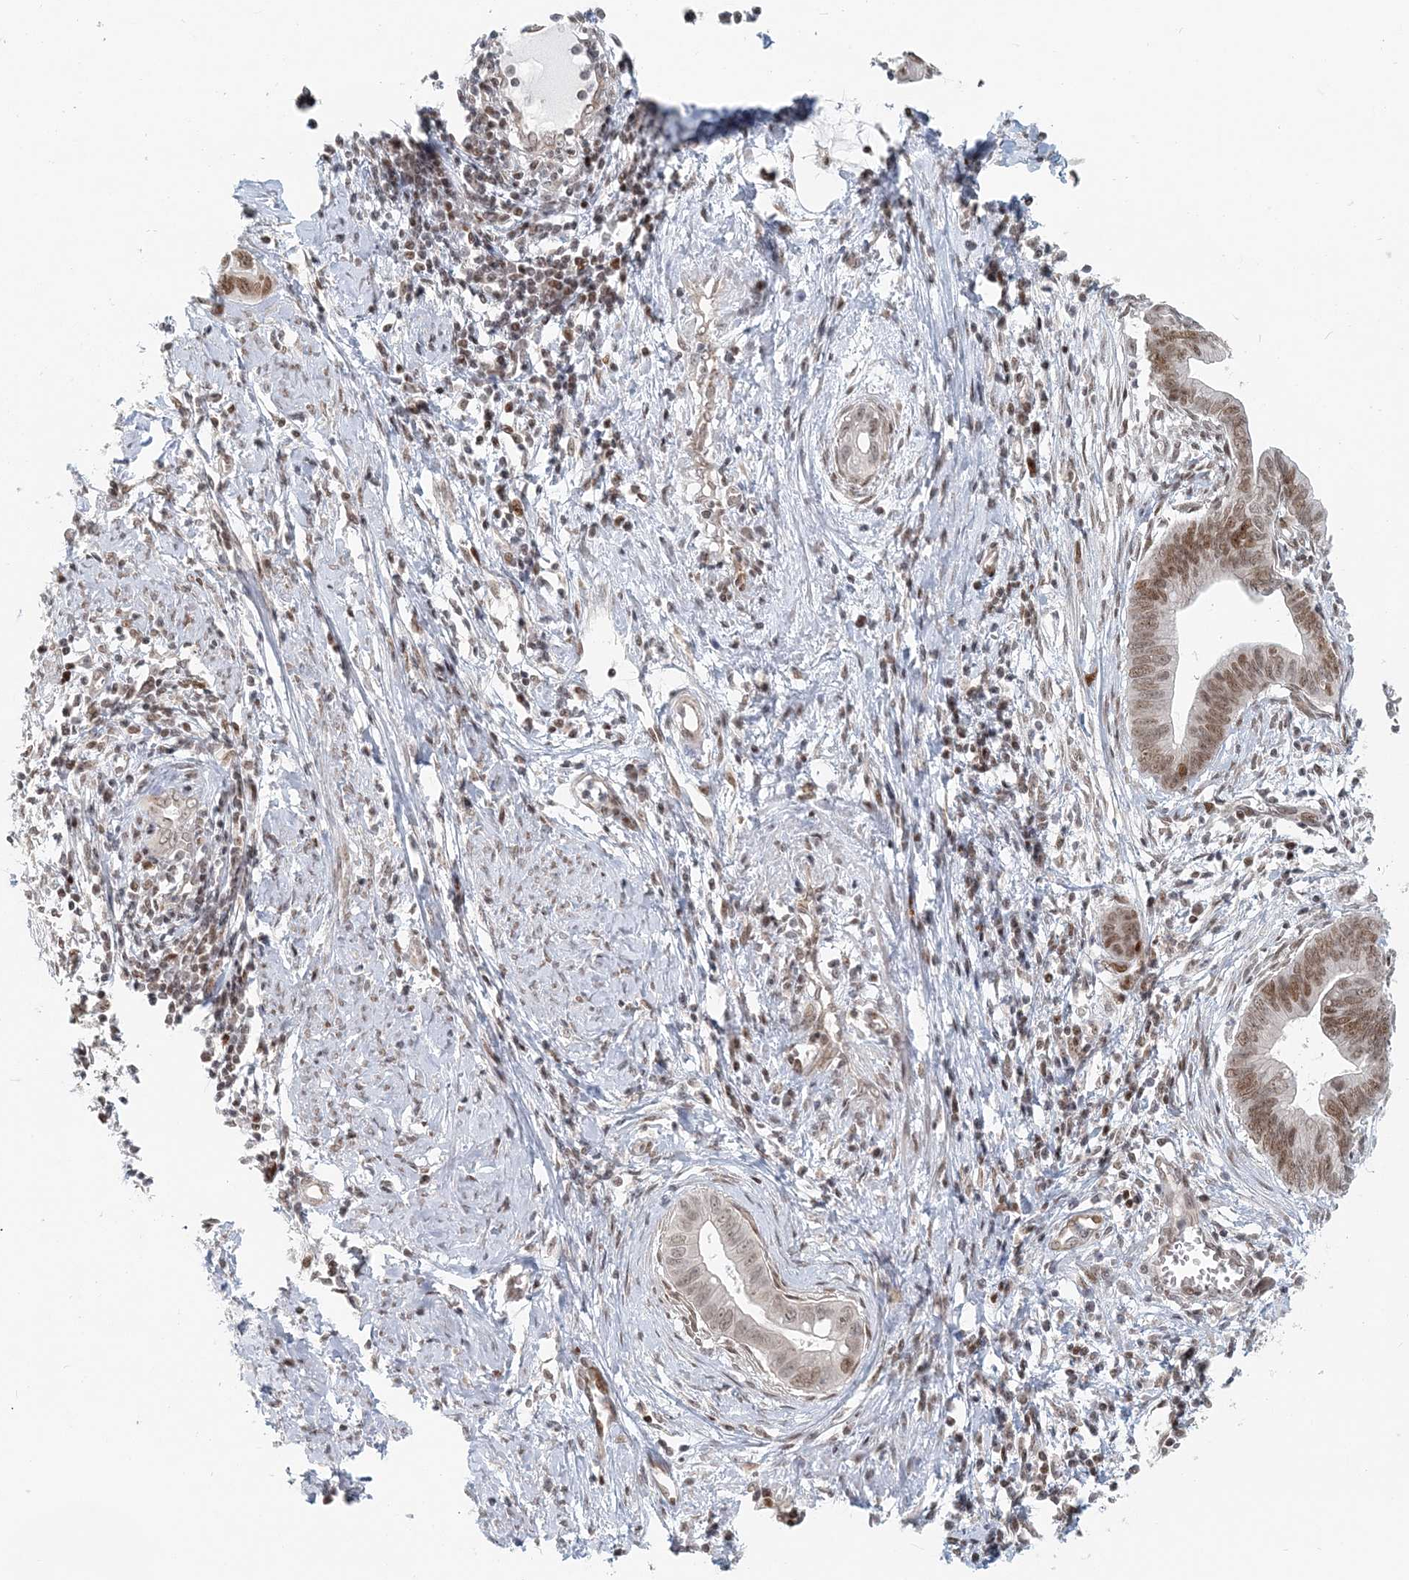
{"staining": {"intensity": "moderate", "quantity": ">75%", "location": "nuclear"}, "tissue": "cervical cancer", "cell_type": "Tumor cells", "image_type": "cancer", "snomed": [{"axis": "morphology", "description": "Adenocarcinoma, NOS"}, {"axis": "topography", "description": "Cervix"}], "caption": "A high-resolution histopathology image shows immunohistochemistry staining of cervical adenocarcinoma, which exhibits moderate nuclear staining in about >75% of tumor cells. (DAB (3,3'-diaminobenzidine) IHC, brown staining for protein, blue staining for nuclei).", "gene": "BAZ1B", "patient": {"sex": "female", "age": 44}}